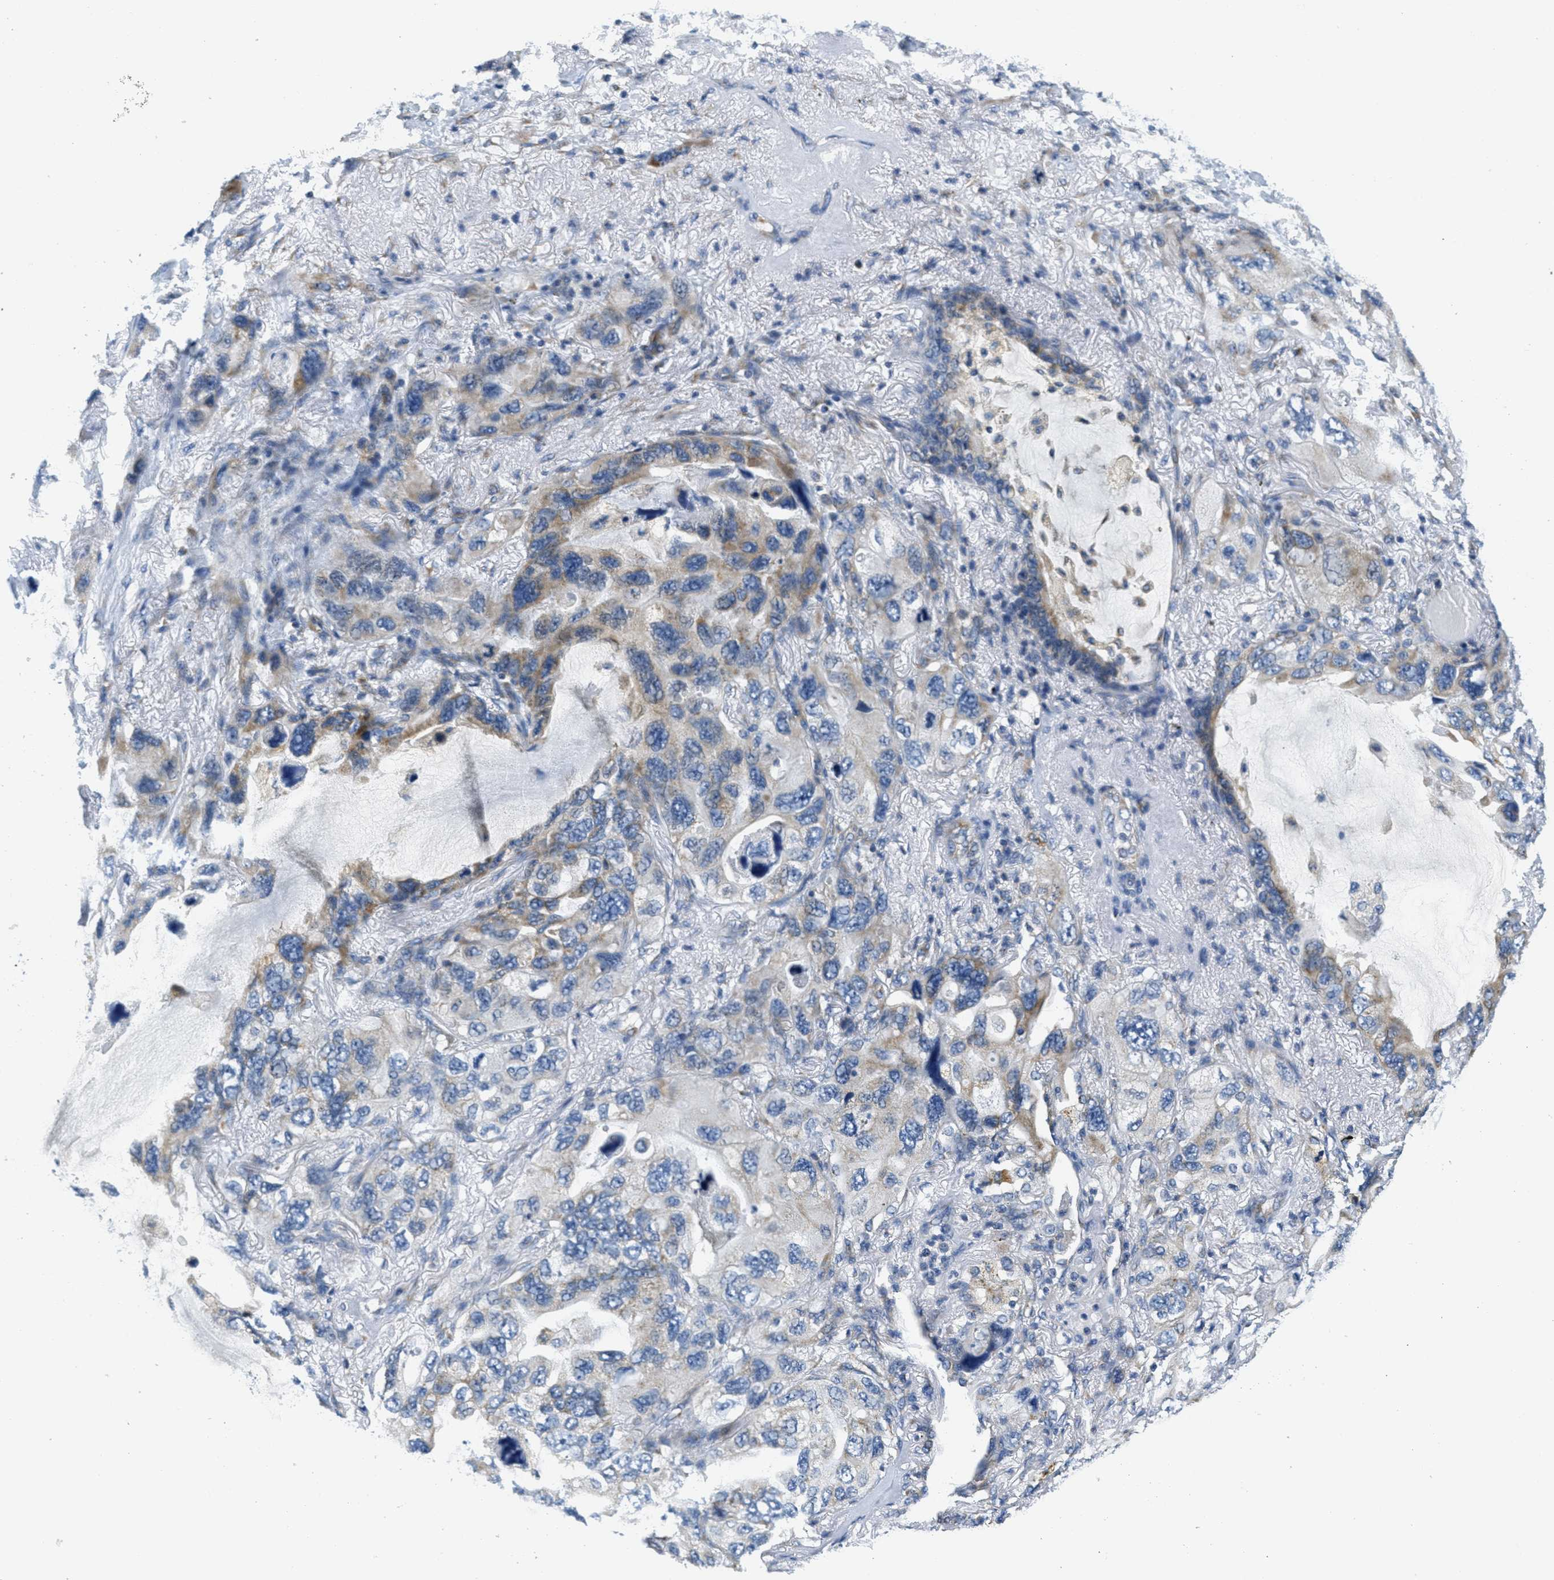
{"staining": {"intensity": "moderate", "quantity": "<25%", "location": "cytoplasmic/membranous"}, "tissue": "lung cancer", "cell_type": "Tumor cells", "image_type": "cancer", "snomed": [{"axis": "morphology", "description": "Squamous cell carcinoma, NOS"}, {"axis": "topography", "description": "Lung"}], "caption": "Squamous cell carcinoma (lung) stained with a protein marker shows moderate staining in tumor cells.", "gene": "CA4", "patient": {"sex": "female", "age": 73}}